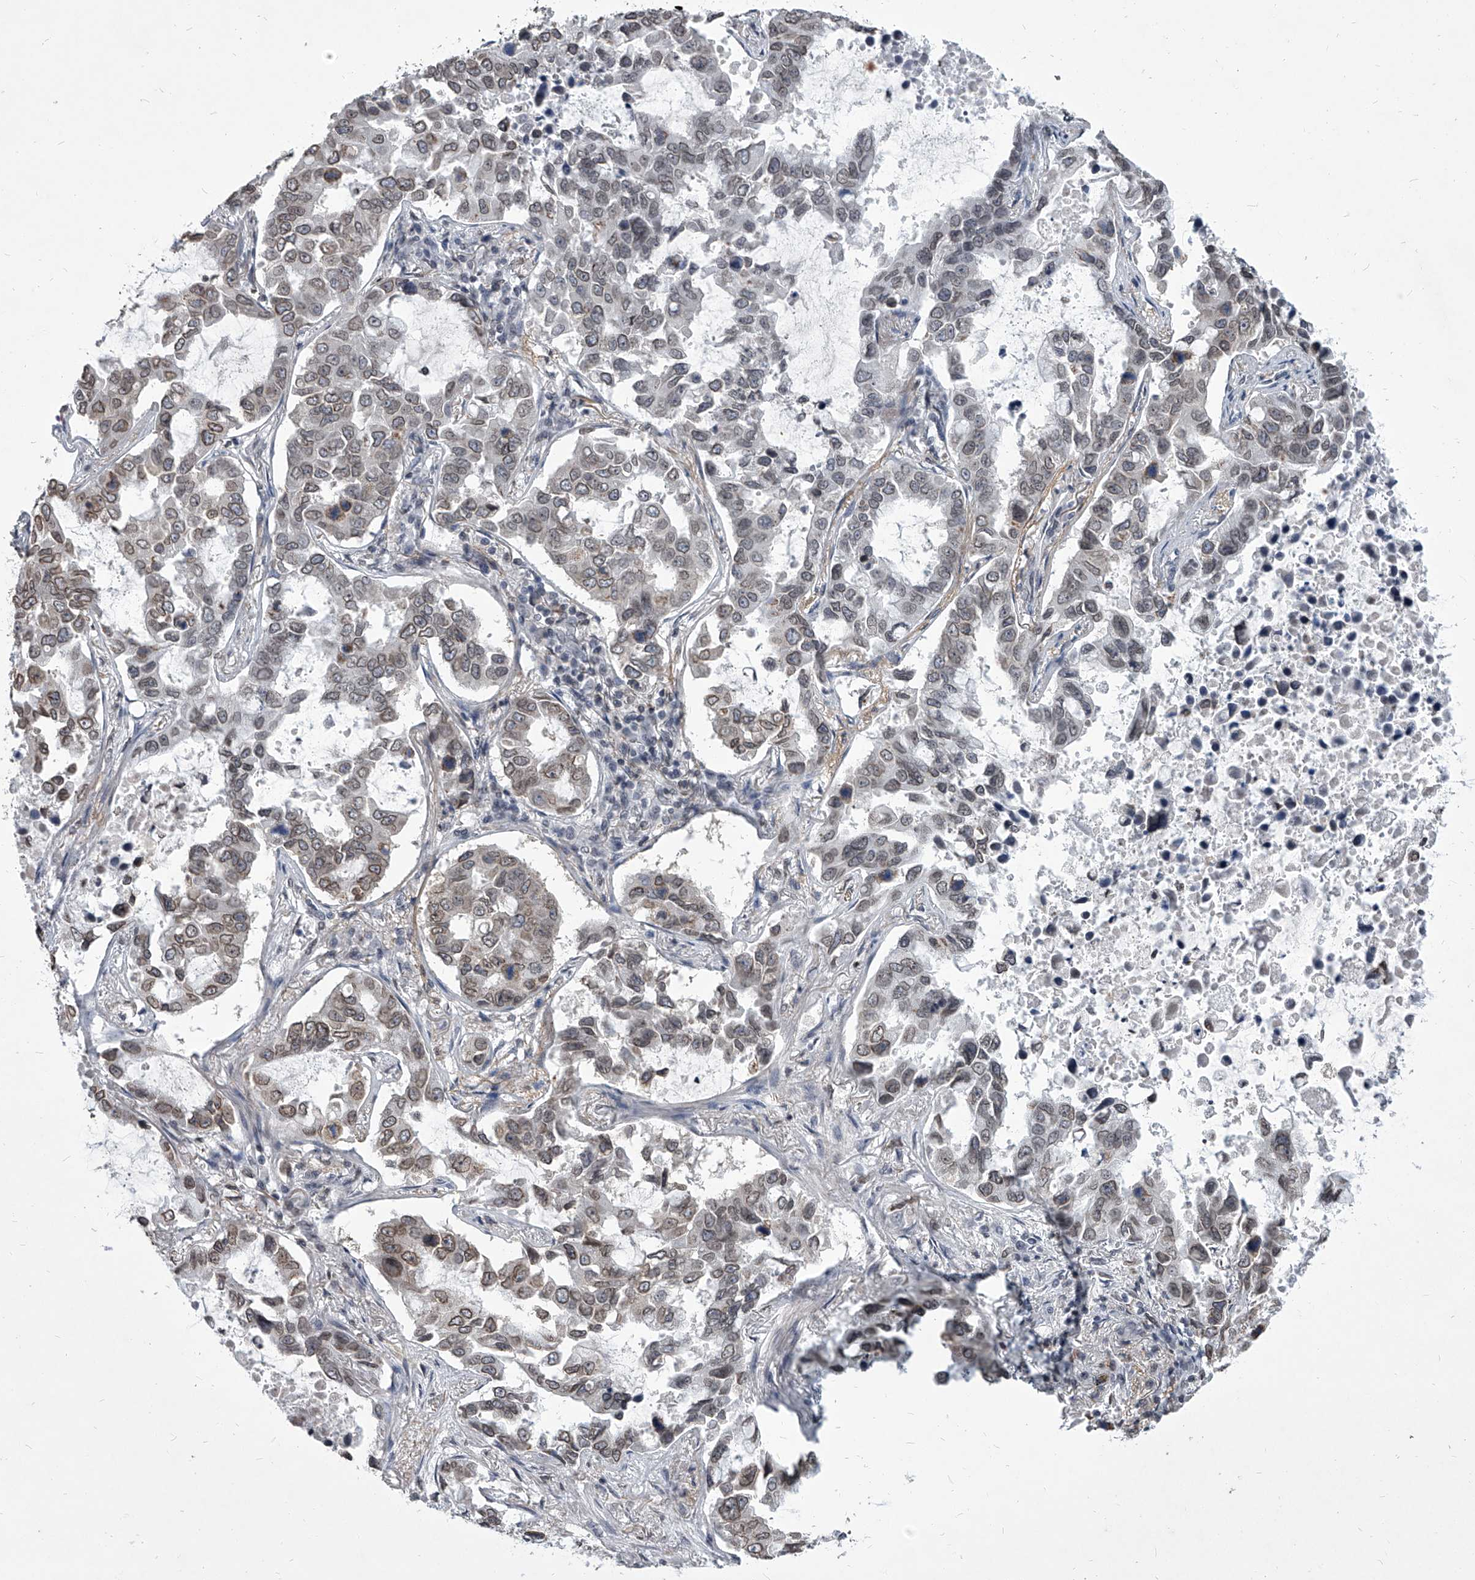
{"staining": {"intensity": "moderate", "quantity": "<25%", "location": "cytoplasmic/membranous,nuclear"}, "tissue": "lung cancer", "cell_type": "Tumor cells", "image_type": "cancer", "snomed": [{"axis": "morphology", "description": "Adenocarcinoma, NOS"}, {"axis": "topography", "description": "Lung"}], "caption": "A brown stain labels moderate cytoplasmic/membranous and nuclear positivity of a protein in lung adenocarcinoma tumor cells.", "gene": "PPIL4", "patient": {"sex": "male", "age": 64}}